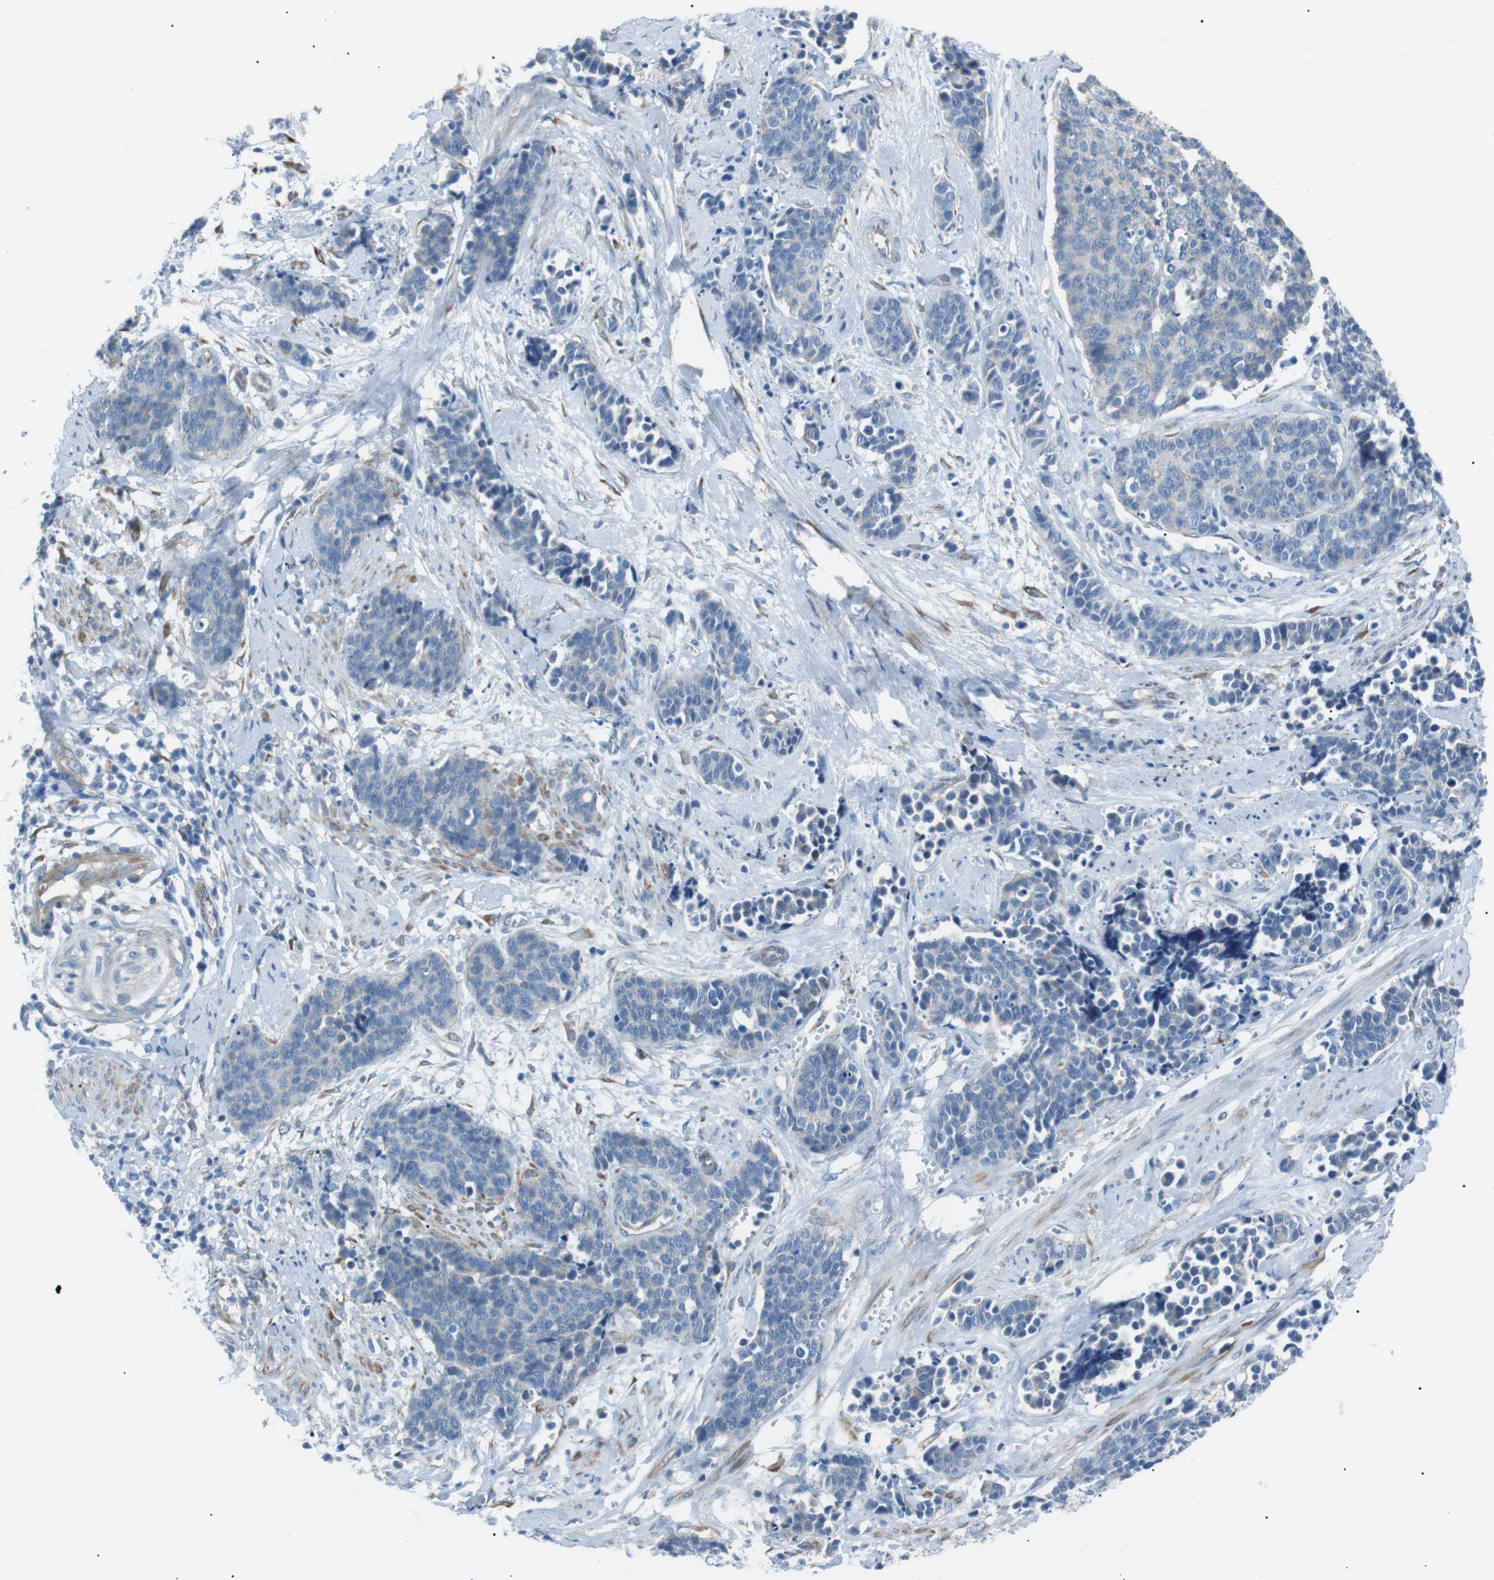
{"staining": {"intensity": "negative", "quantity": "none", "location": "none"}, "tissue": "cervical cancer", "cell_type": "Tumor cells", "image_type": "cancer", "snomed": [{"axis": "morphology", "description": "Squamous cell carcinoma, NOS"}, {"axis": "topography", "description": "Cervix"}], "caption": "Tumor cells show no significant protein expression in cervical cancer (squamous cell carcinoma). (Brightfield microscopy of DAB IHC at high magnification).", "gene": "MTARC2", "patient": {"sex": "female", "age": 35}}